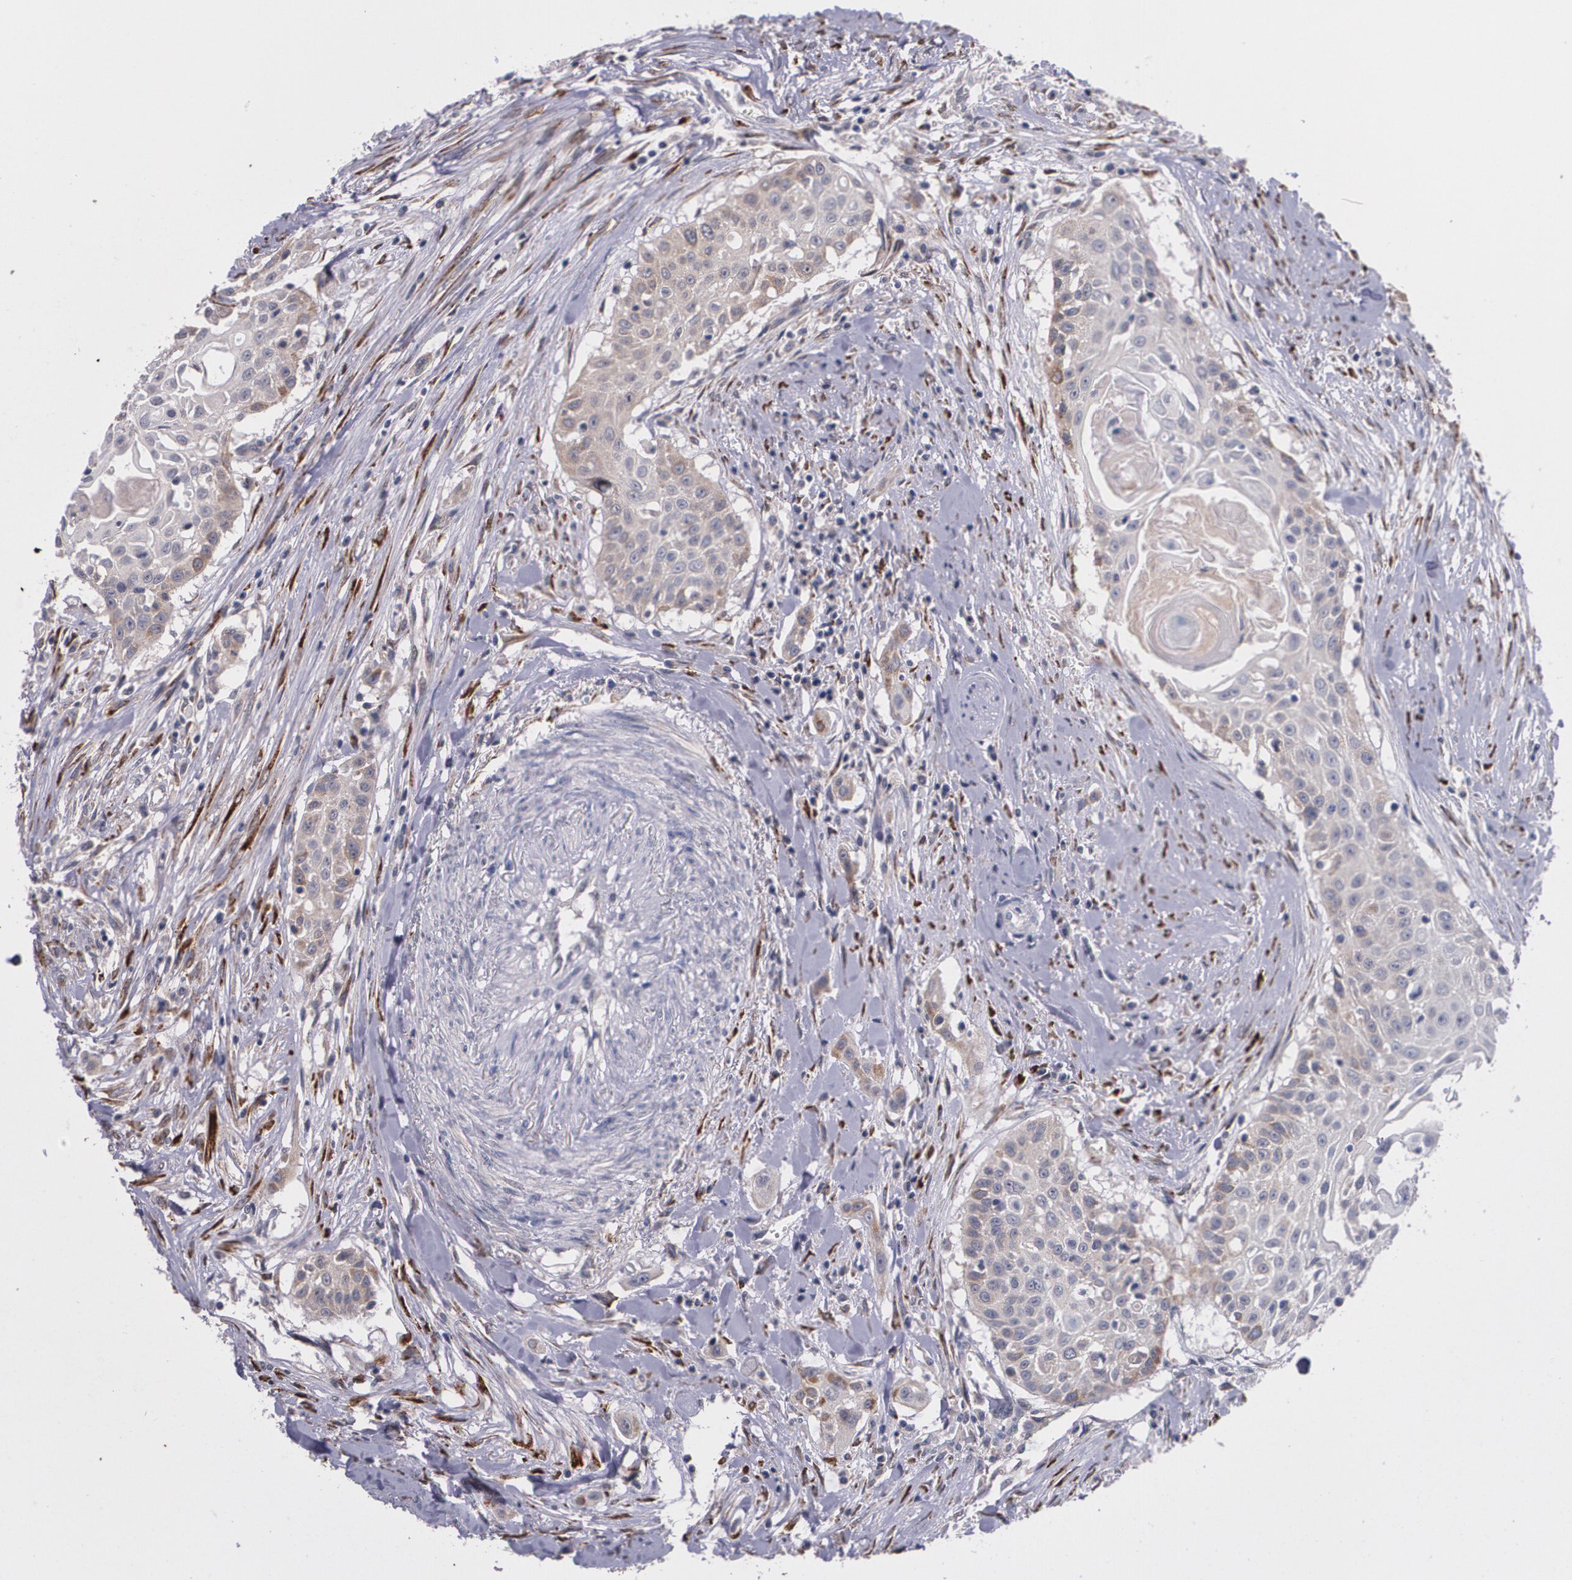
{"staining": {"intensity": "weak", "quantity": "25%-75%", "location": "cytoplasmic/membranous"}, "tissue": "head and neck cancer", "cell_type": "Tumor cells", "image_type": "cancer", "snomed": [{"axis": "morphology", "description": "Squamous cell carcinoma, NOS"}, {"axis": "morphology", "description": "Squamous cell carcinoma, metastatic, NOS"}, {"axis": "topography", "description": "Lymph node"}, {"axis": "topography", "description": "Salivary gland"}, {"axis": "topography", "description": "Head-Neck"}], "caption": "Metastatic squamous cell carcinoma (head and neck) stained with DAB (3,3'-diaminobenzidine) immunohistochemistry (IHC) demonstrates low levels of weak cytoplasmic/membranous expression in approximately 25%-75% of tumor cells.", "gene": "IFNGR2", "patient": {"sex": "female", "age": 74}}